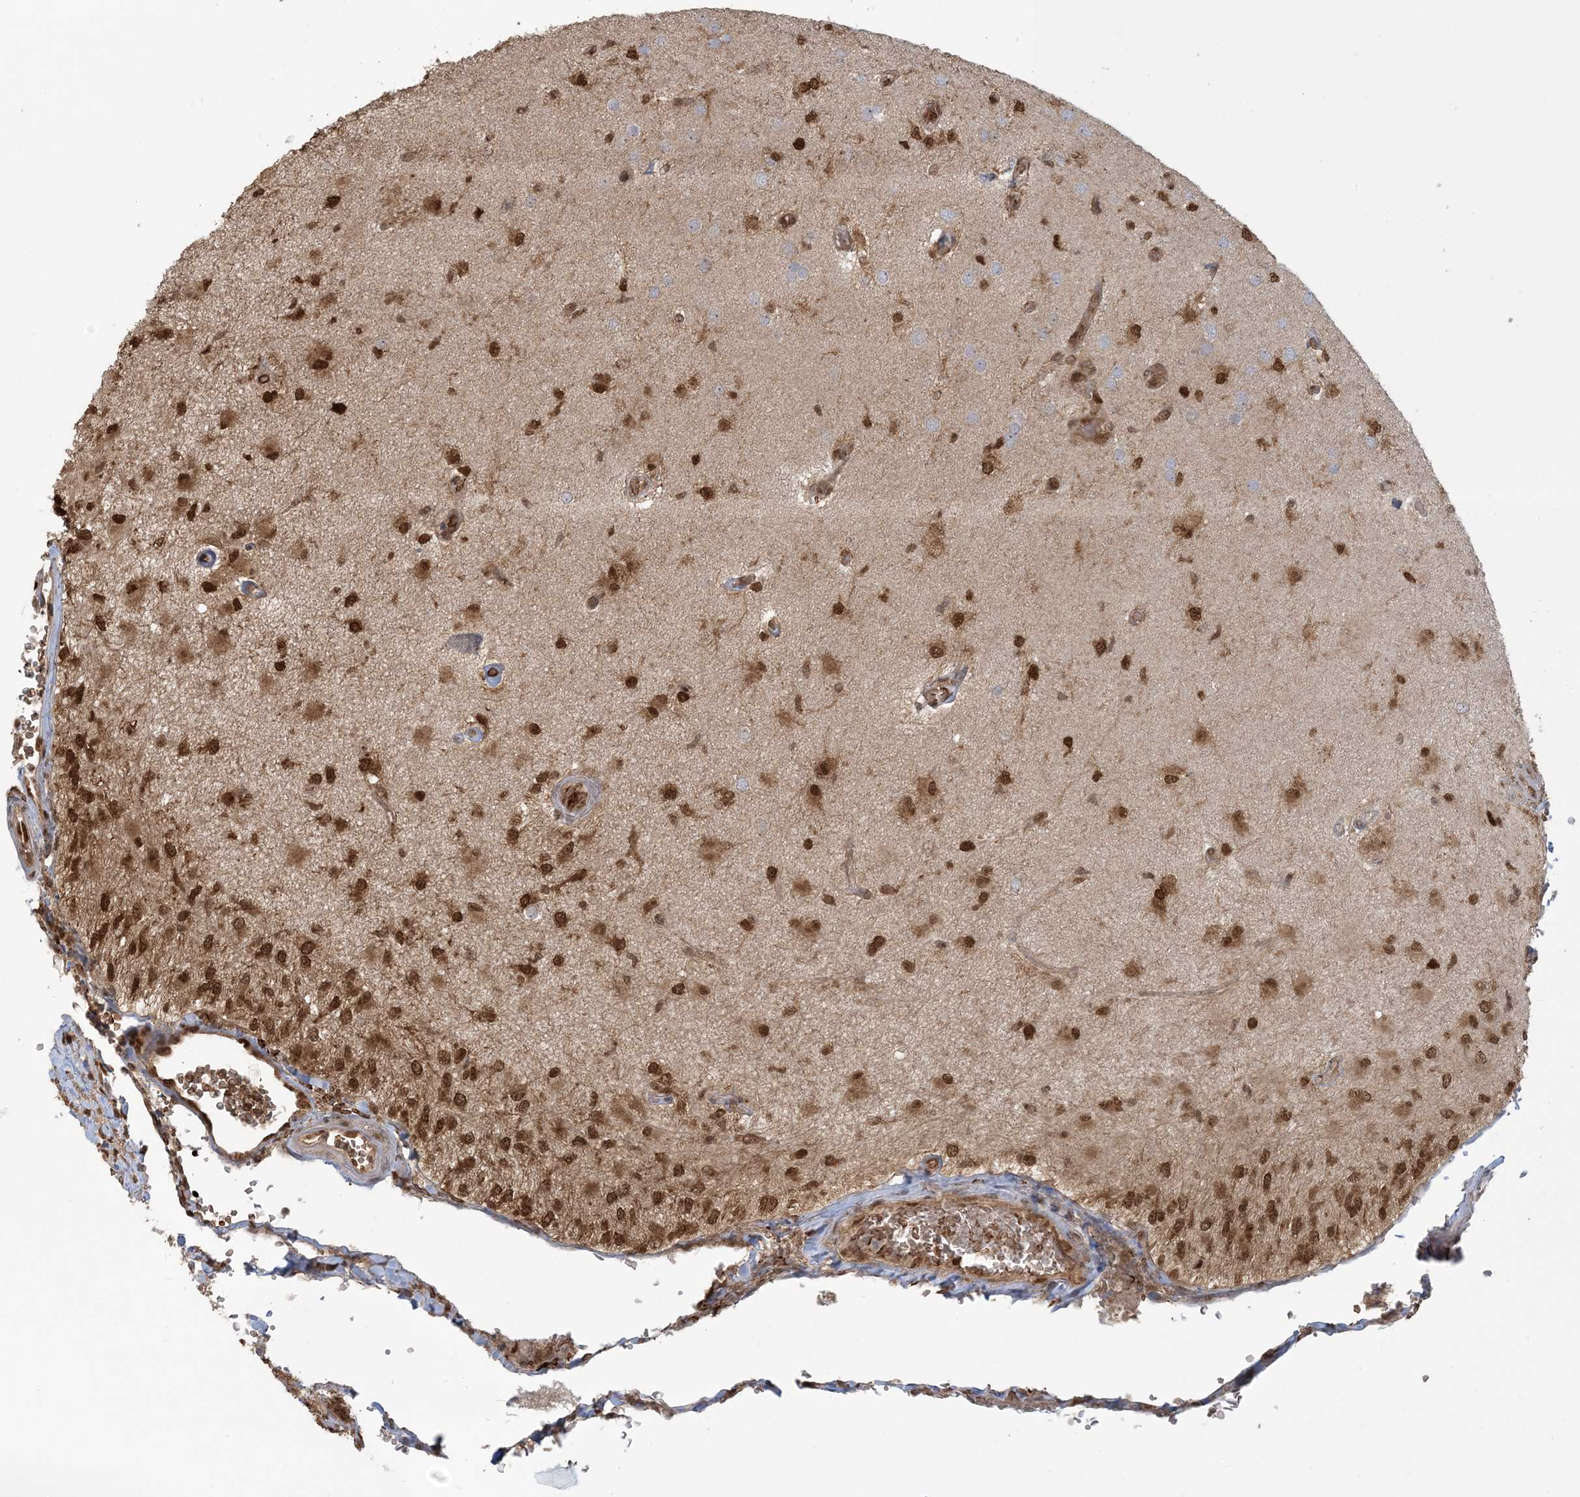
{"staining": {"intensity": "strong", "quantity": ">75%", "location": "cytoplasmic/membranous,nuclear"}, "tissue": "glioma", "cell_type": "Tumor cells", "image_type": "cancer", "snomed": [{"axis": "morphology", "description": "Normal tissue, NOS"}, {"axis": "morphology", "description": "Glioma, malignant, High grade"}, {"axis": "topography", "description": "Cerebral cortex"}], "caption": "Immunohistochemistry (IHC) (DAB) staining of malignant glioma (high-grade) reveals strong cytoplasmic/membranous and nuclear protein staining in about >75% of tumor cells.", "gene": "ABCF3", "patient": {"sex": "male", "age": 77}}